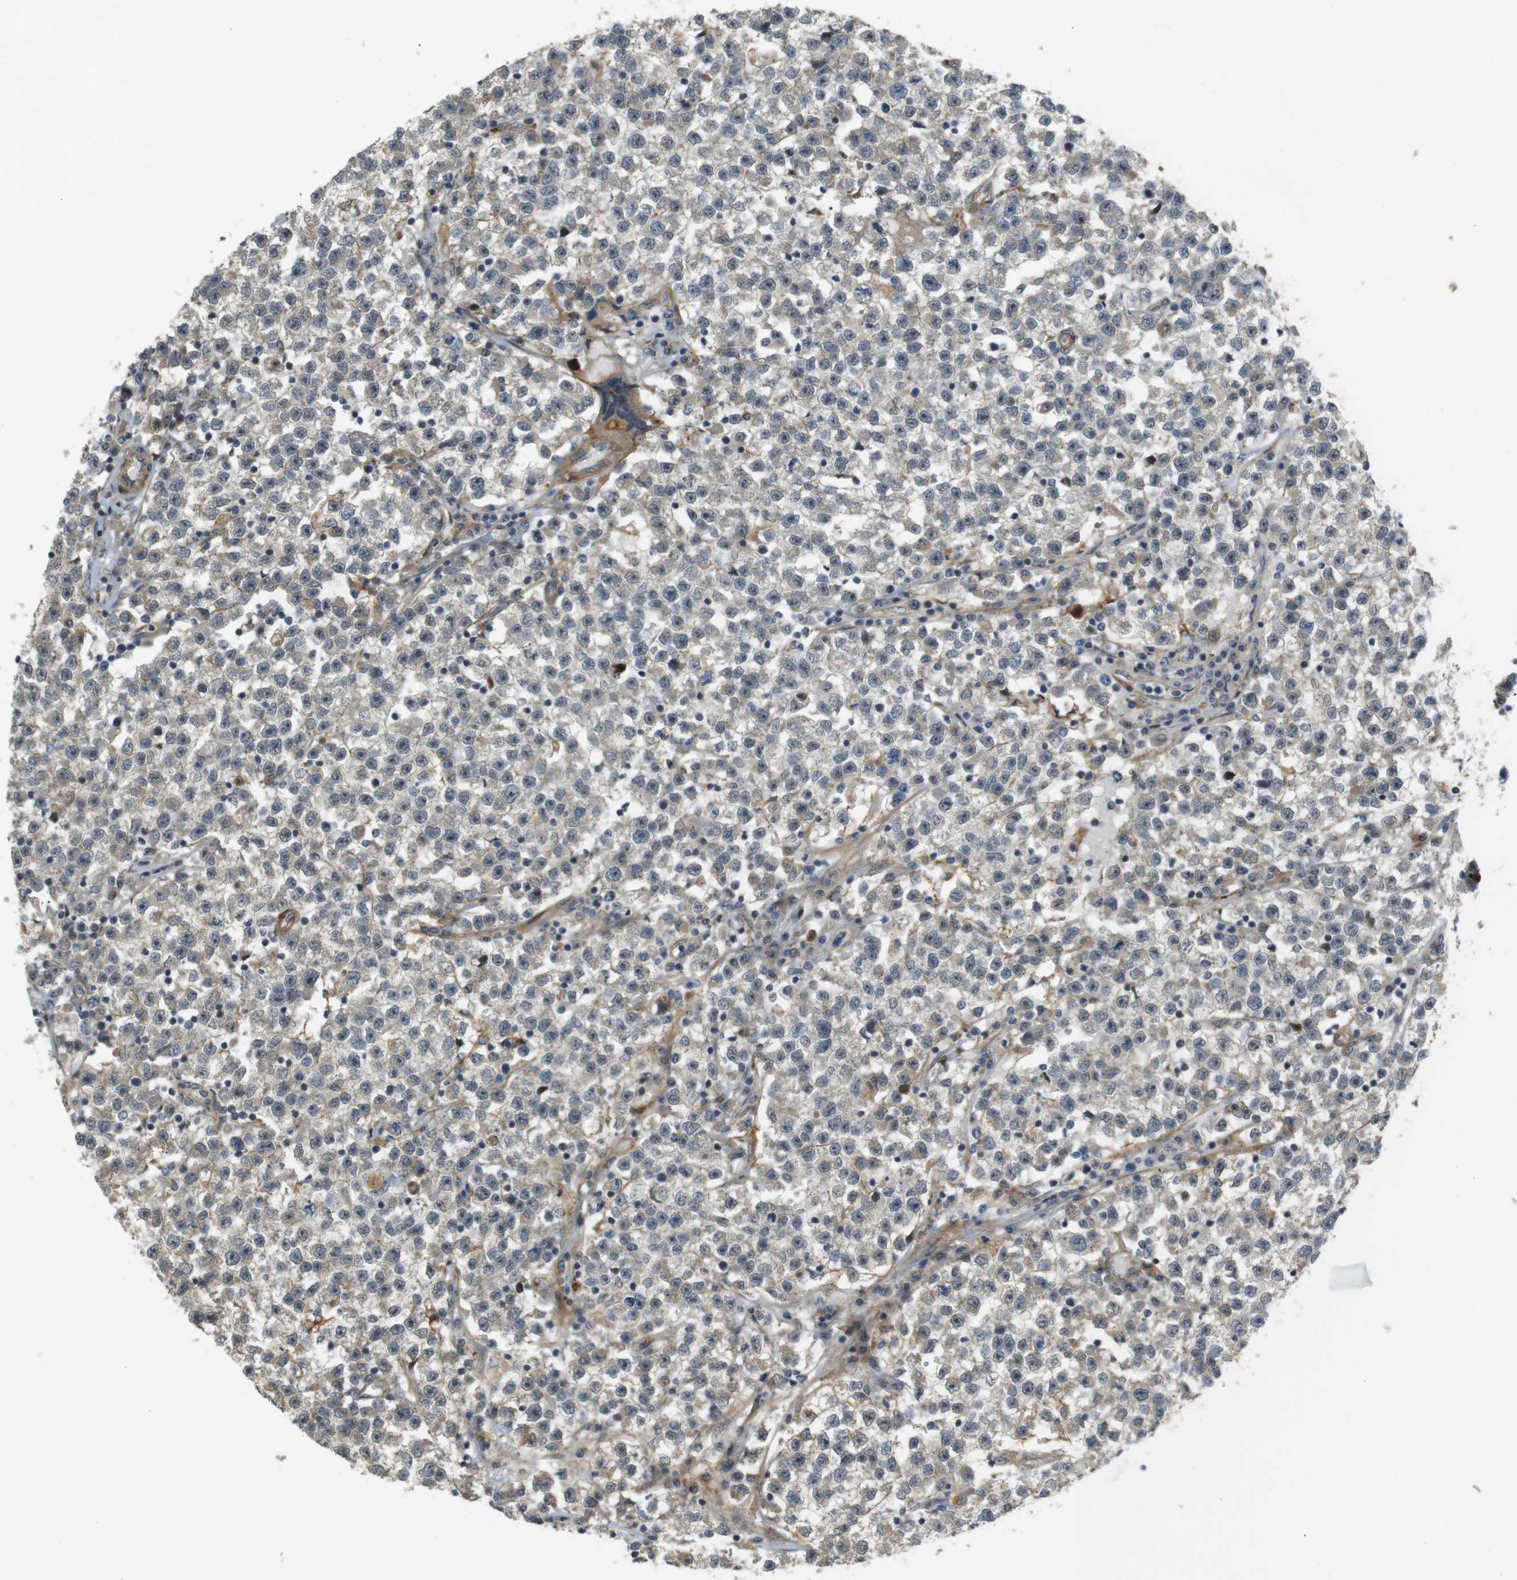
{"staining": {"intensity": "weak", "quantity": "<25%", "location": "cytoplasmic/membranous"}, "tissue": "testis cancer", "cell_type": "Tumor cells", "image_type": "cancer", "snomed": [{"axis": "morphology", "description": "Seminoma, NOS"}, {"axis": "topography", "description": "Testis"}], "caption": "This image is of testis cancer (seminoma) stained with immunohistochemistry (IHC) to label a protein in brown with the nuclei are counter-stained blue. There is no positivity in tumor cells.", "gene": "TSPAN9", "patient": {"sex": "male", "age": 22}}